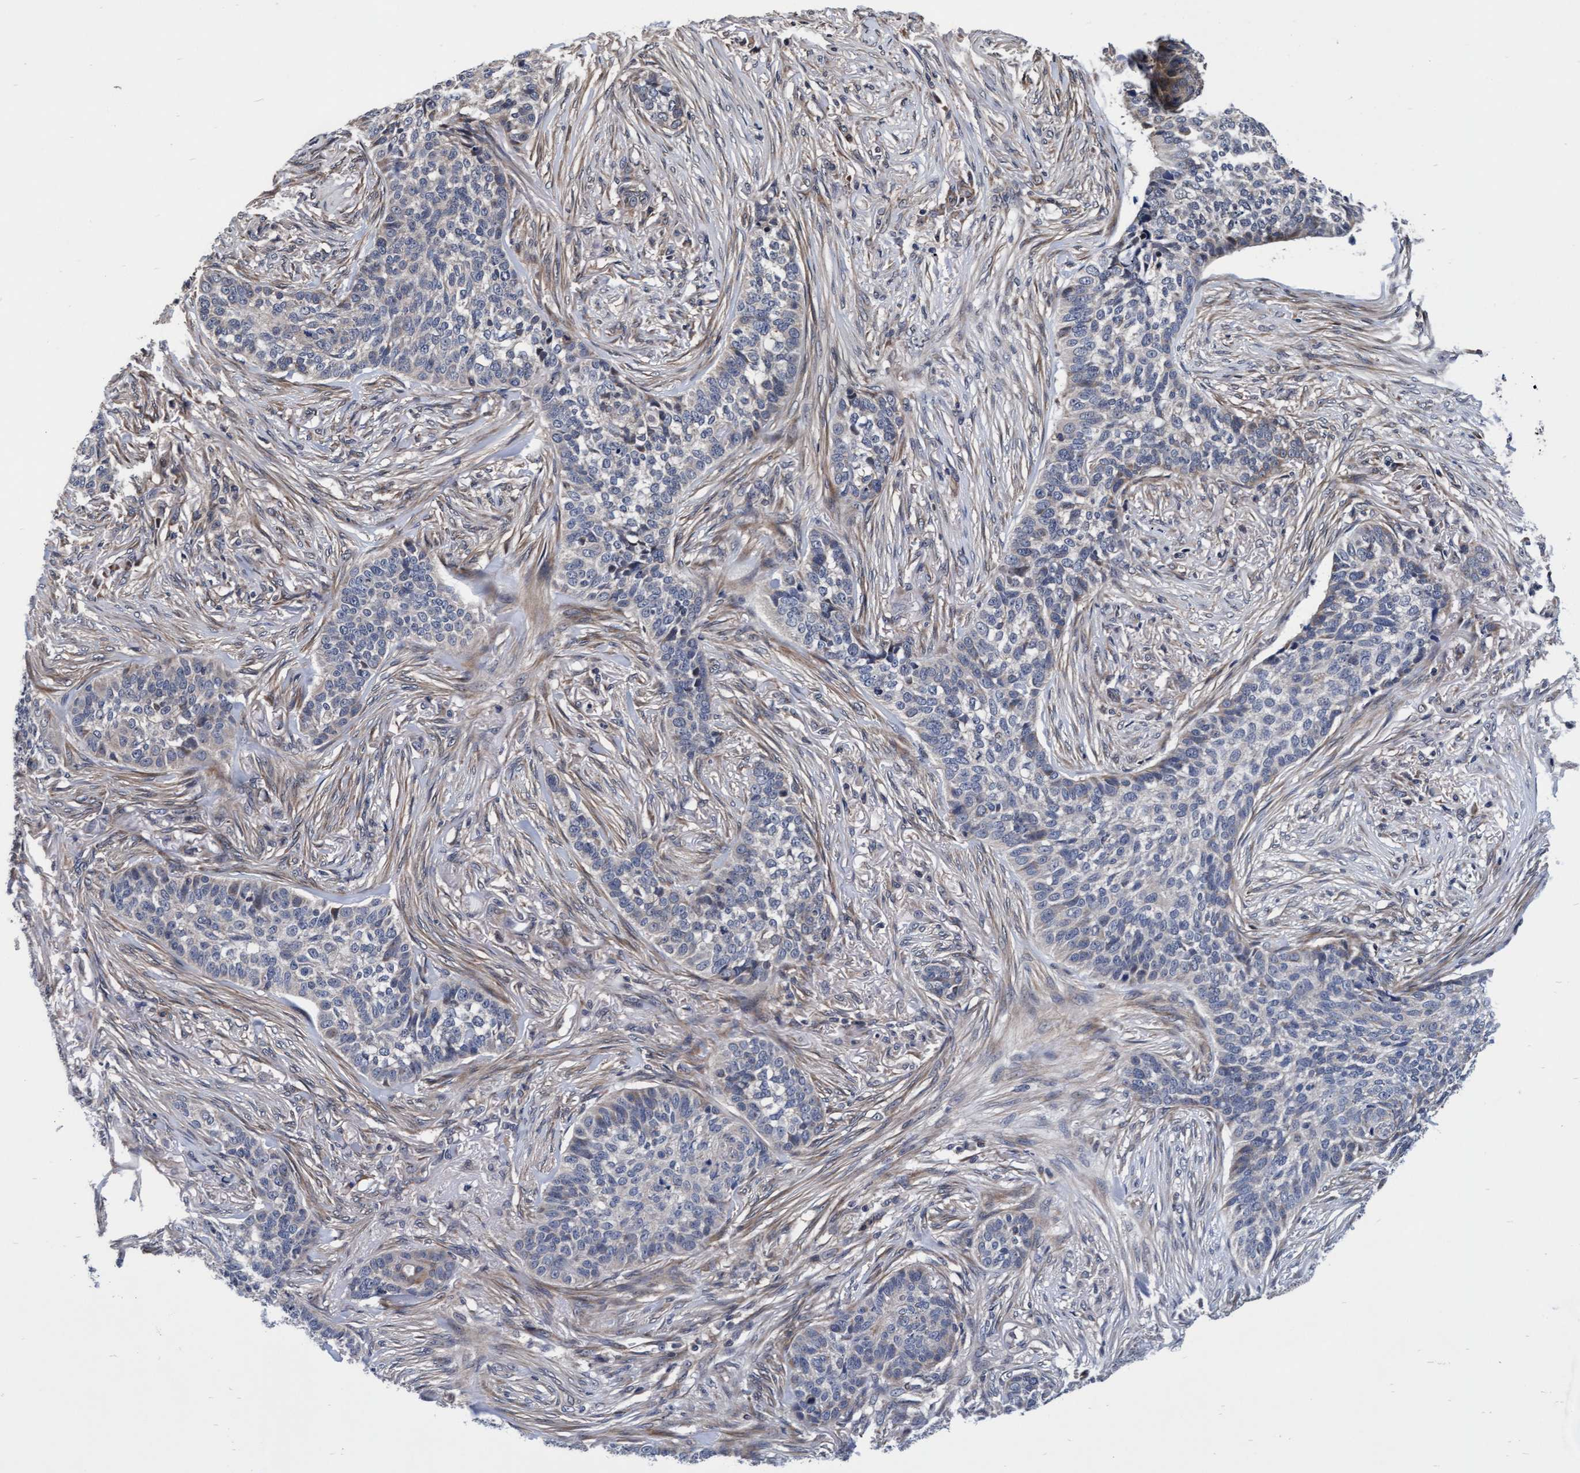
{"staining": {"intensity": "negative", "quantity": "none", "location": "none"}, "tissue": "skin cancer", "cell_type": "Tumor cells", "image_type": "cancer", "snomed": [{"axis": "morphology", "description": "Basal cell carcinoma"}, {"axis": "topography", "description": "Skin"}], "caption": "The micrograph demonstrates no significant staining in tumor cells of skin cancer (basal cell carcinoma).", "gene": "EFCAB13", "patient": {"sex": "male", "age": 85}}